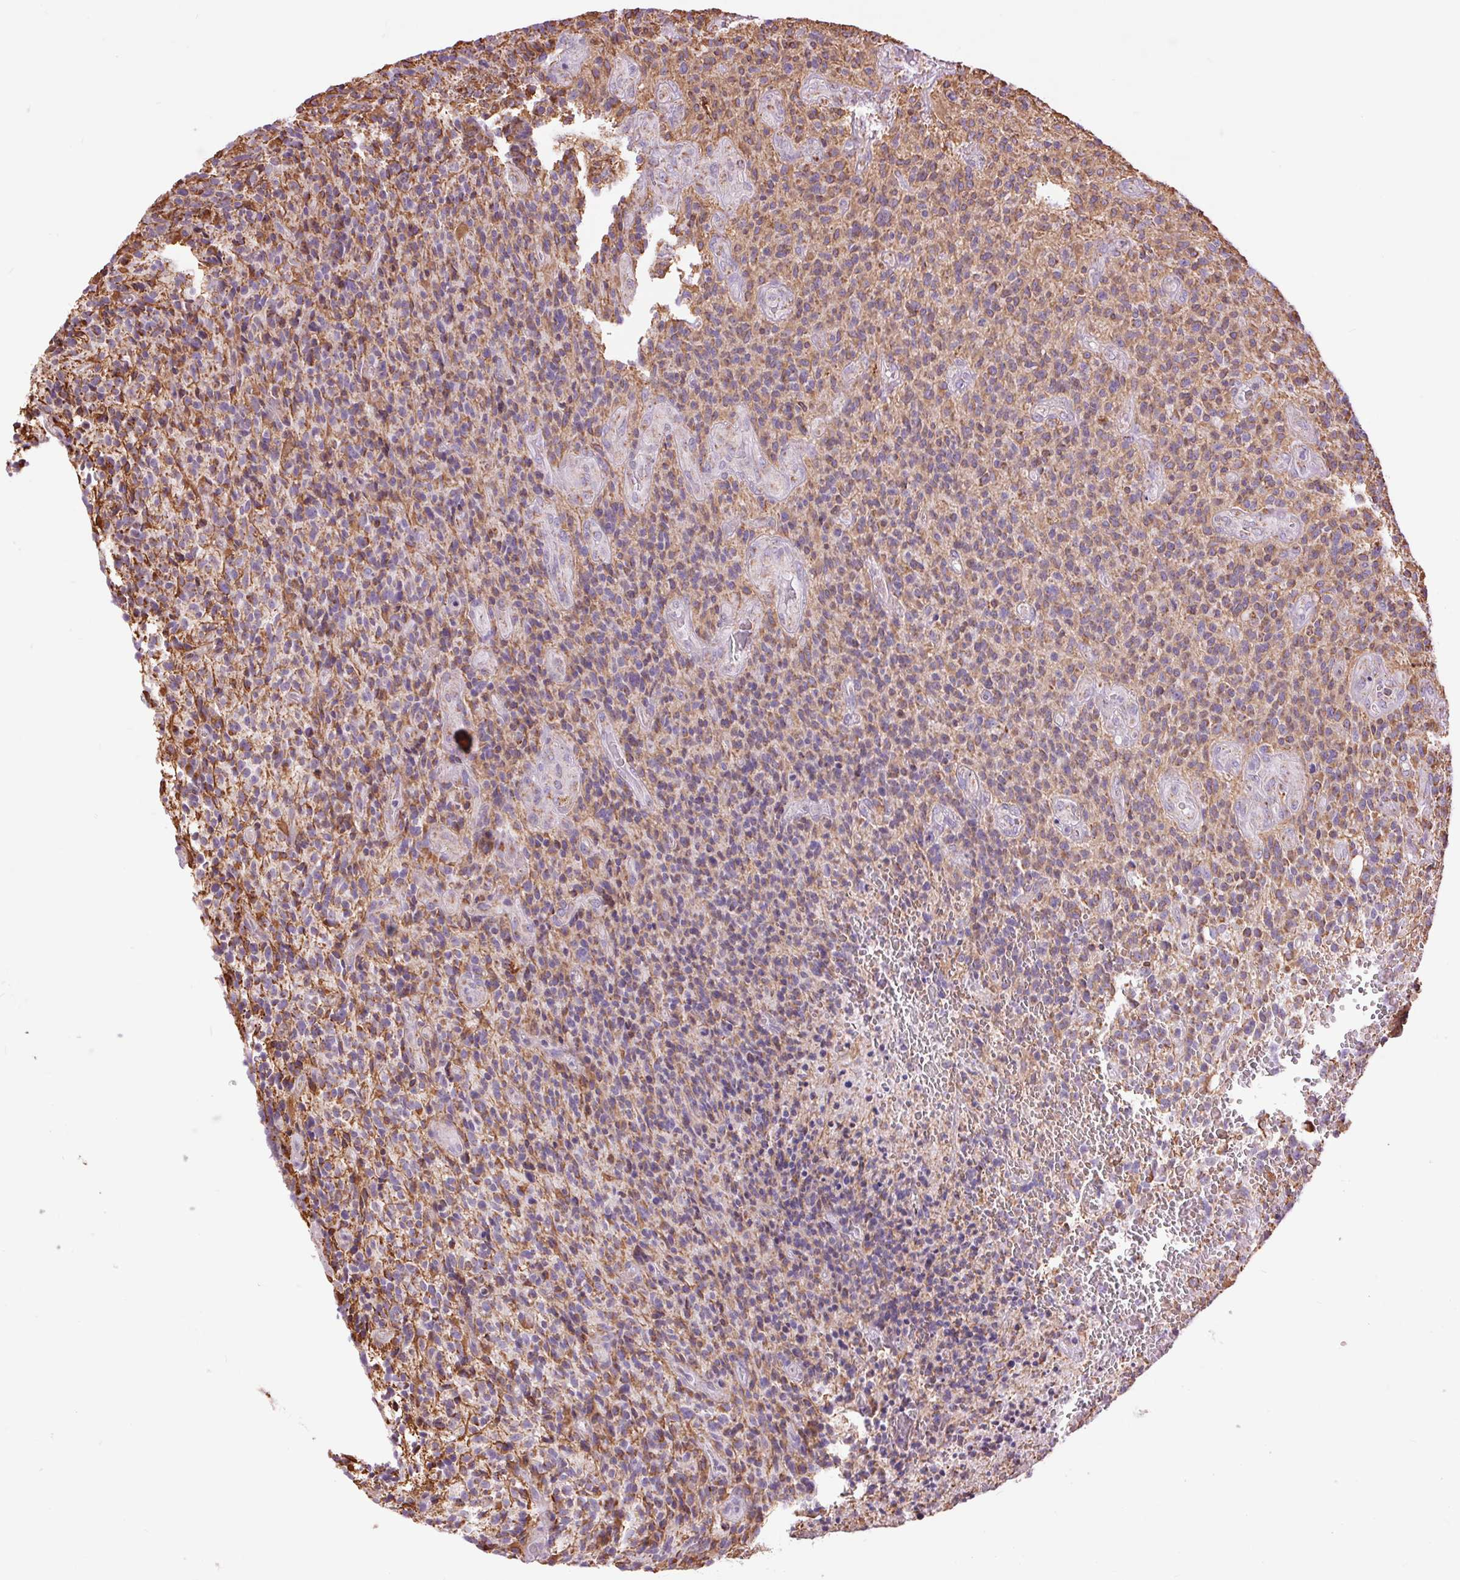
{"staining": {"intensity": "weak", "quantity": "25%-75%", "location": "cytoplasmic/membranous"}, "tissue": "glioma", "cell_type": "Tumor cells", "image_type": "cancer", "snomed": [{"axis": "morphology", "description": "Glioma, malignant, High grade"}, {"axis": "topography", "description": "Brain"}], "caption": "Protein staining reveals weak cytoplasmic/membranous staining in approximately 25%-75% of tumor cells in glioma.", "gene": "ATP5PB", "patient": {"sex": "male", "age": 76}}